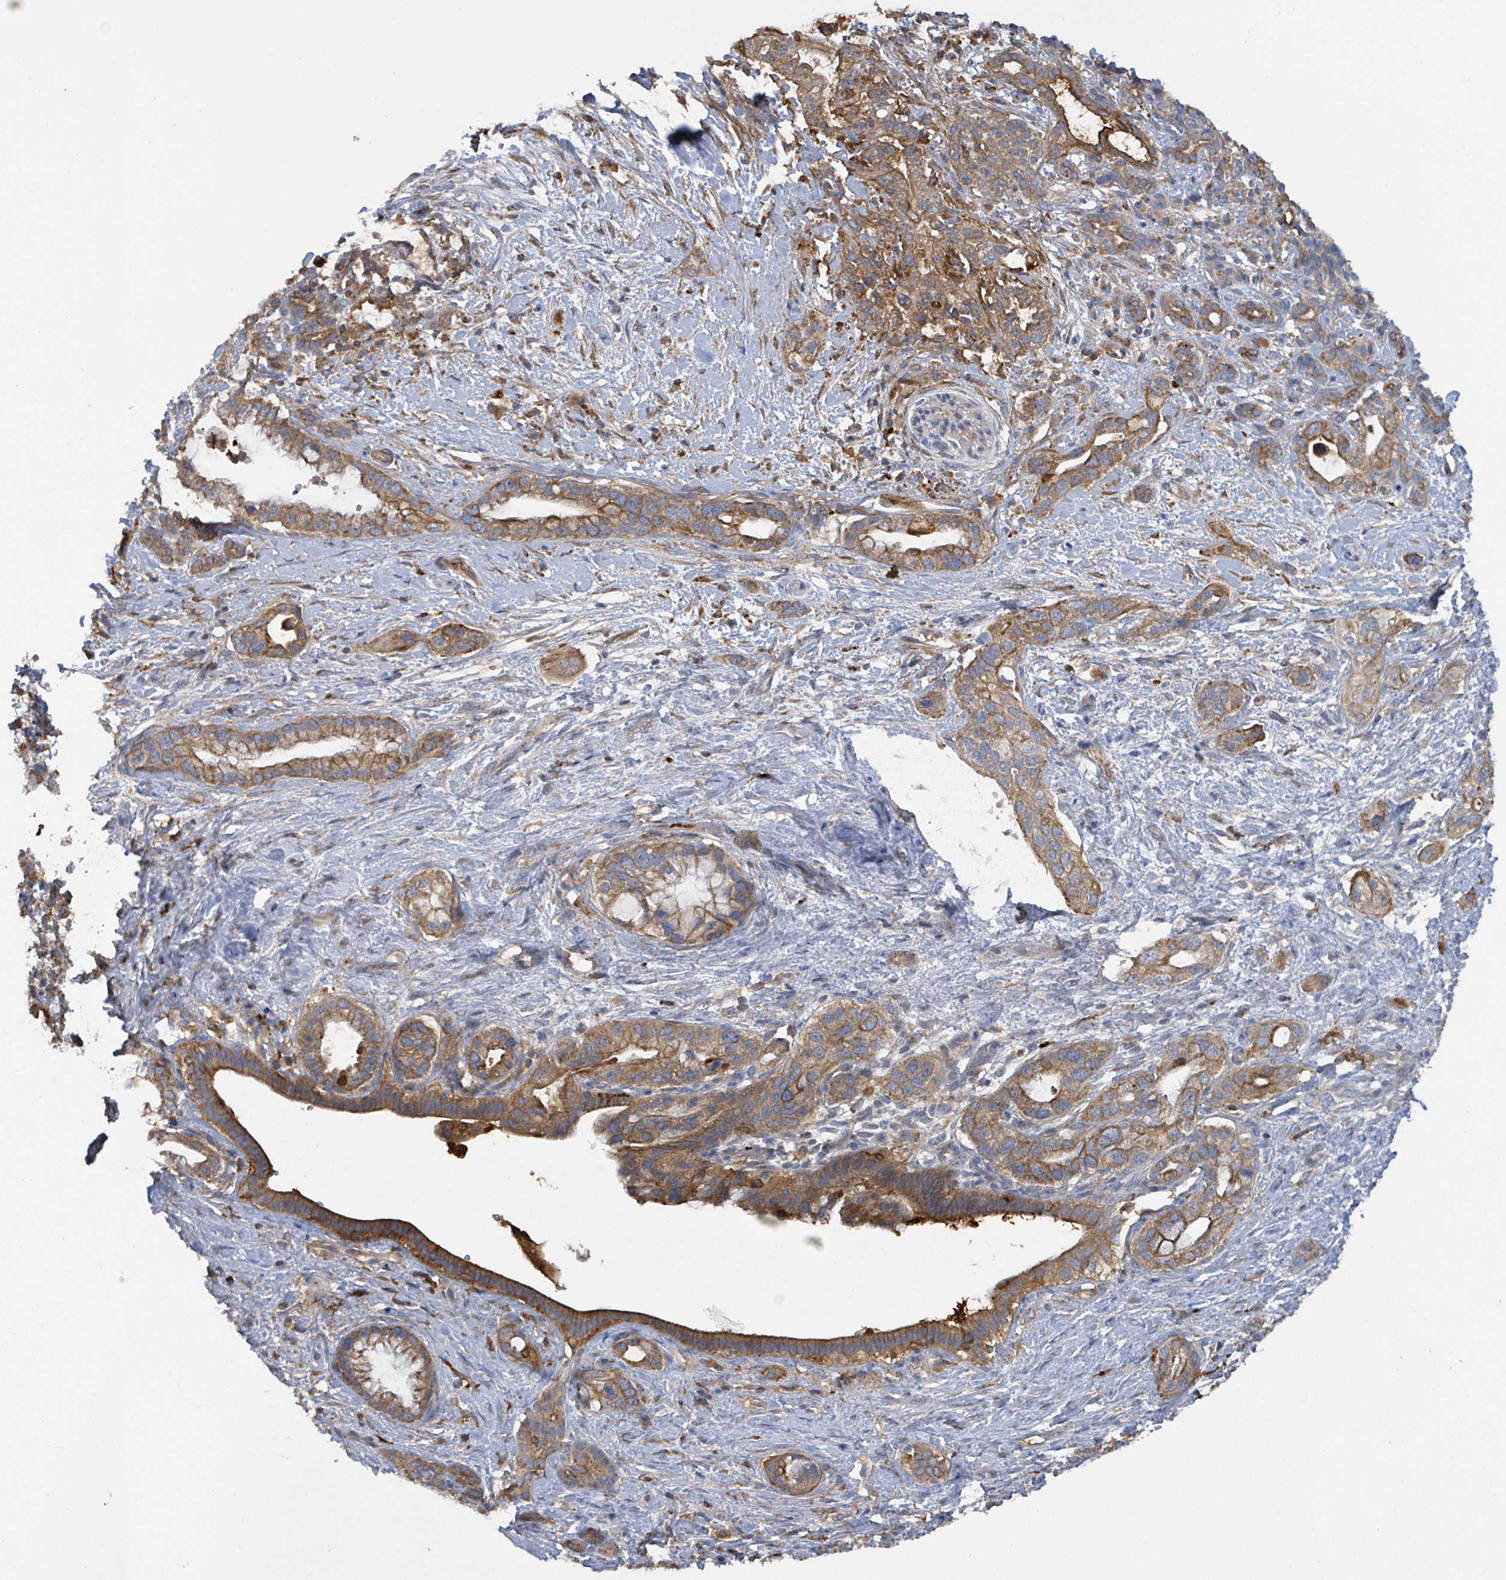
{"staining": {"intensity": "moderate", "quantity": ">75%", "location": "cytoplasmic/membranous"}, "tissue": "pancreatic cancer", "cell_type": "Tumor cells", "image_type": "cancer", "snomed": [{"axis": "morphology", "description": "Adenocarcinoma, NOS"}, {"axis": "topography", "description": "Pancreas"}], "caption": "Immunohistochemistry of pancreatic cancer (adenocarcinoma) demonstrates medium levels of moderate cytoplasmic/membranous staining in approximately >75% of tumor cells.", "gene": "PLAAT1", "patient": {"sex": "male", "age": 44}}